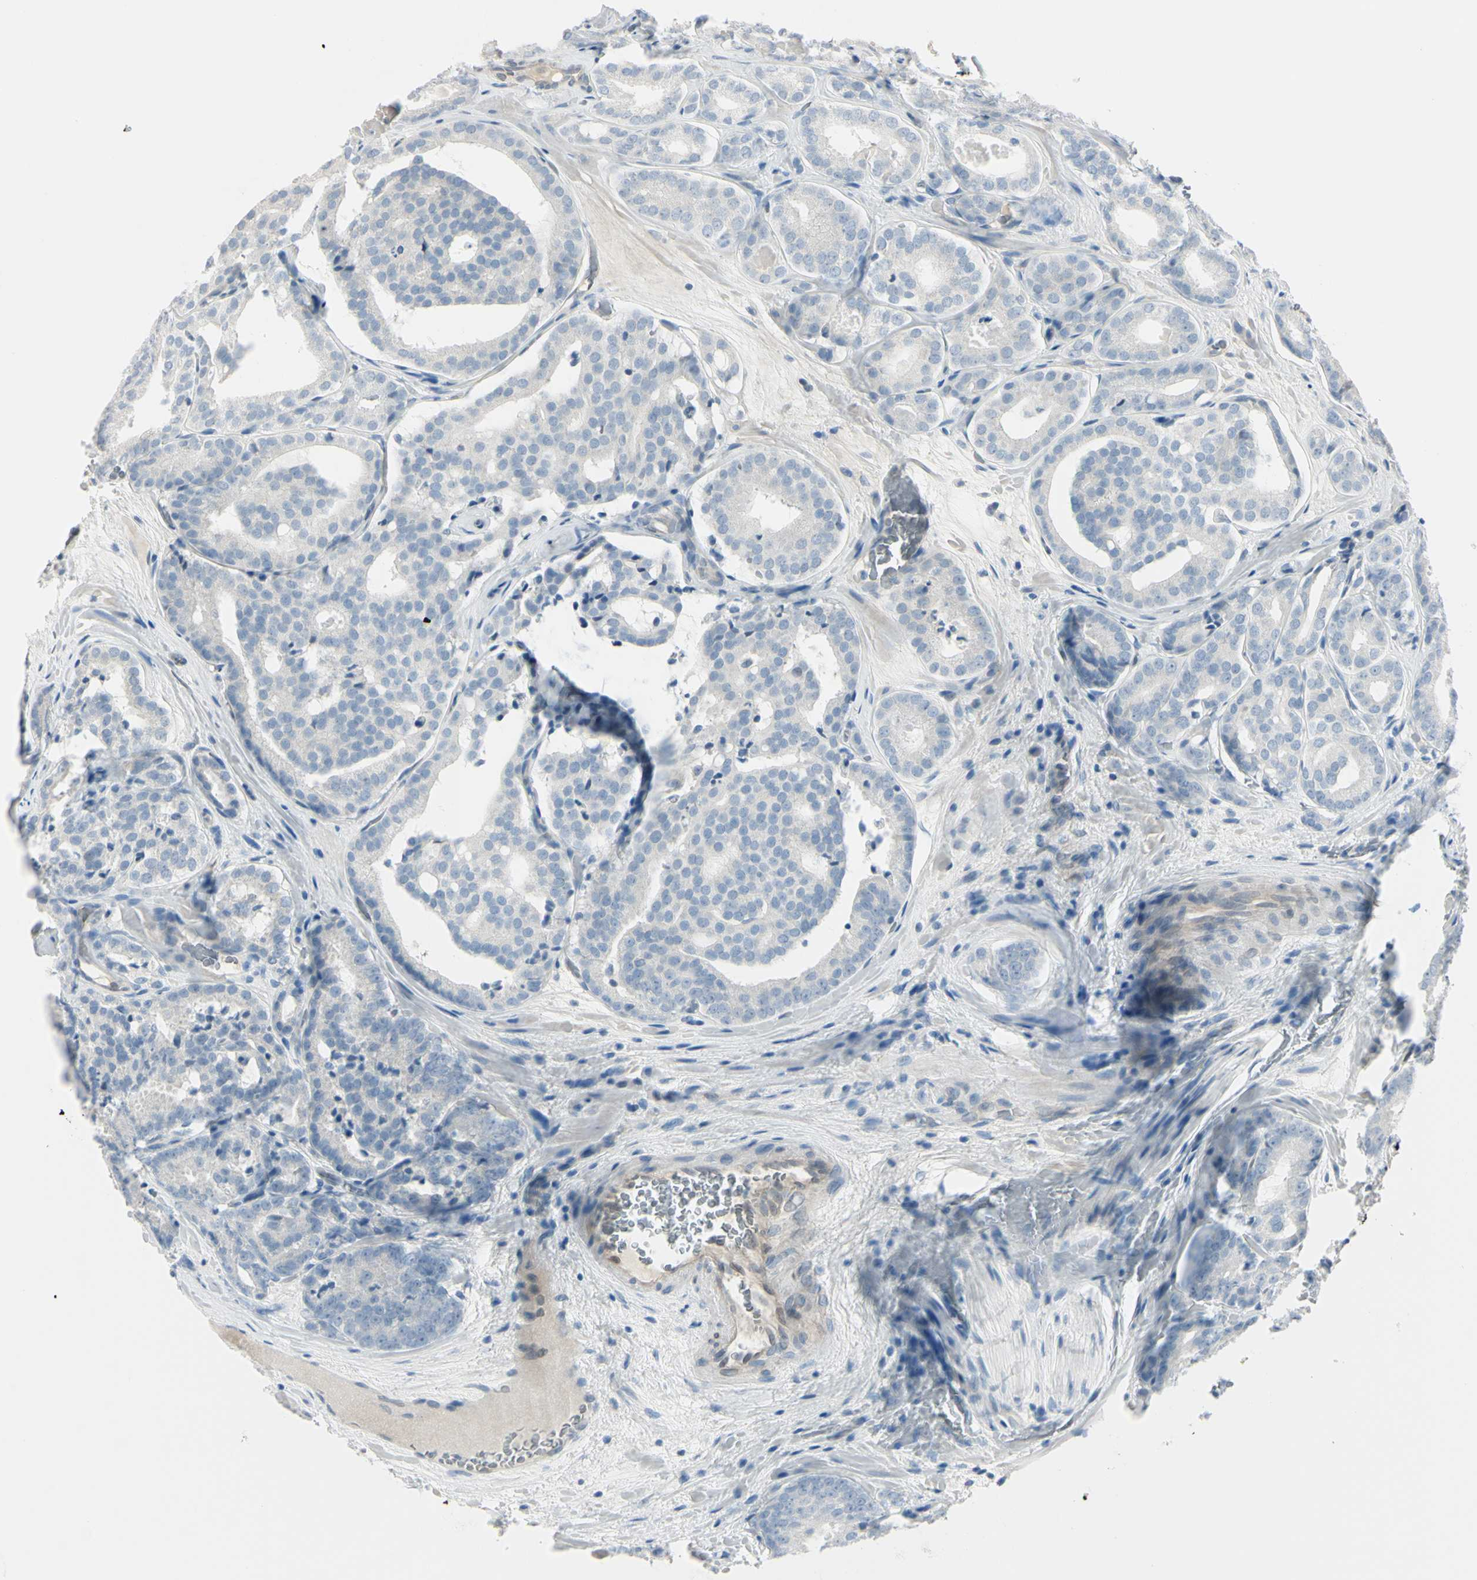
{"staining": {"intensity": "negative", "quantity": "none", "location": "none"}, "tissue": "prostate cancer", "cell_type": "Tumor cells", "image_type": "cancer", "snomed": [{"axis": "morphology", "description": "Adenocarcinoma, High grade"}, {"axis": "topography", "description": "Prostate"}], "caption": "There is no significant positivity in tumor cells of prostate high-grade adenocarcinoma.", "gene": "ASB9", "patient": {"sex": "male", "age": 64}}